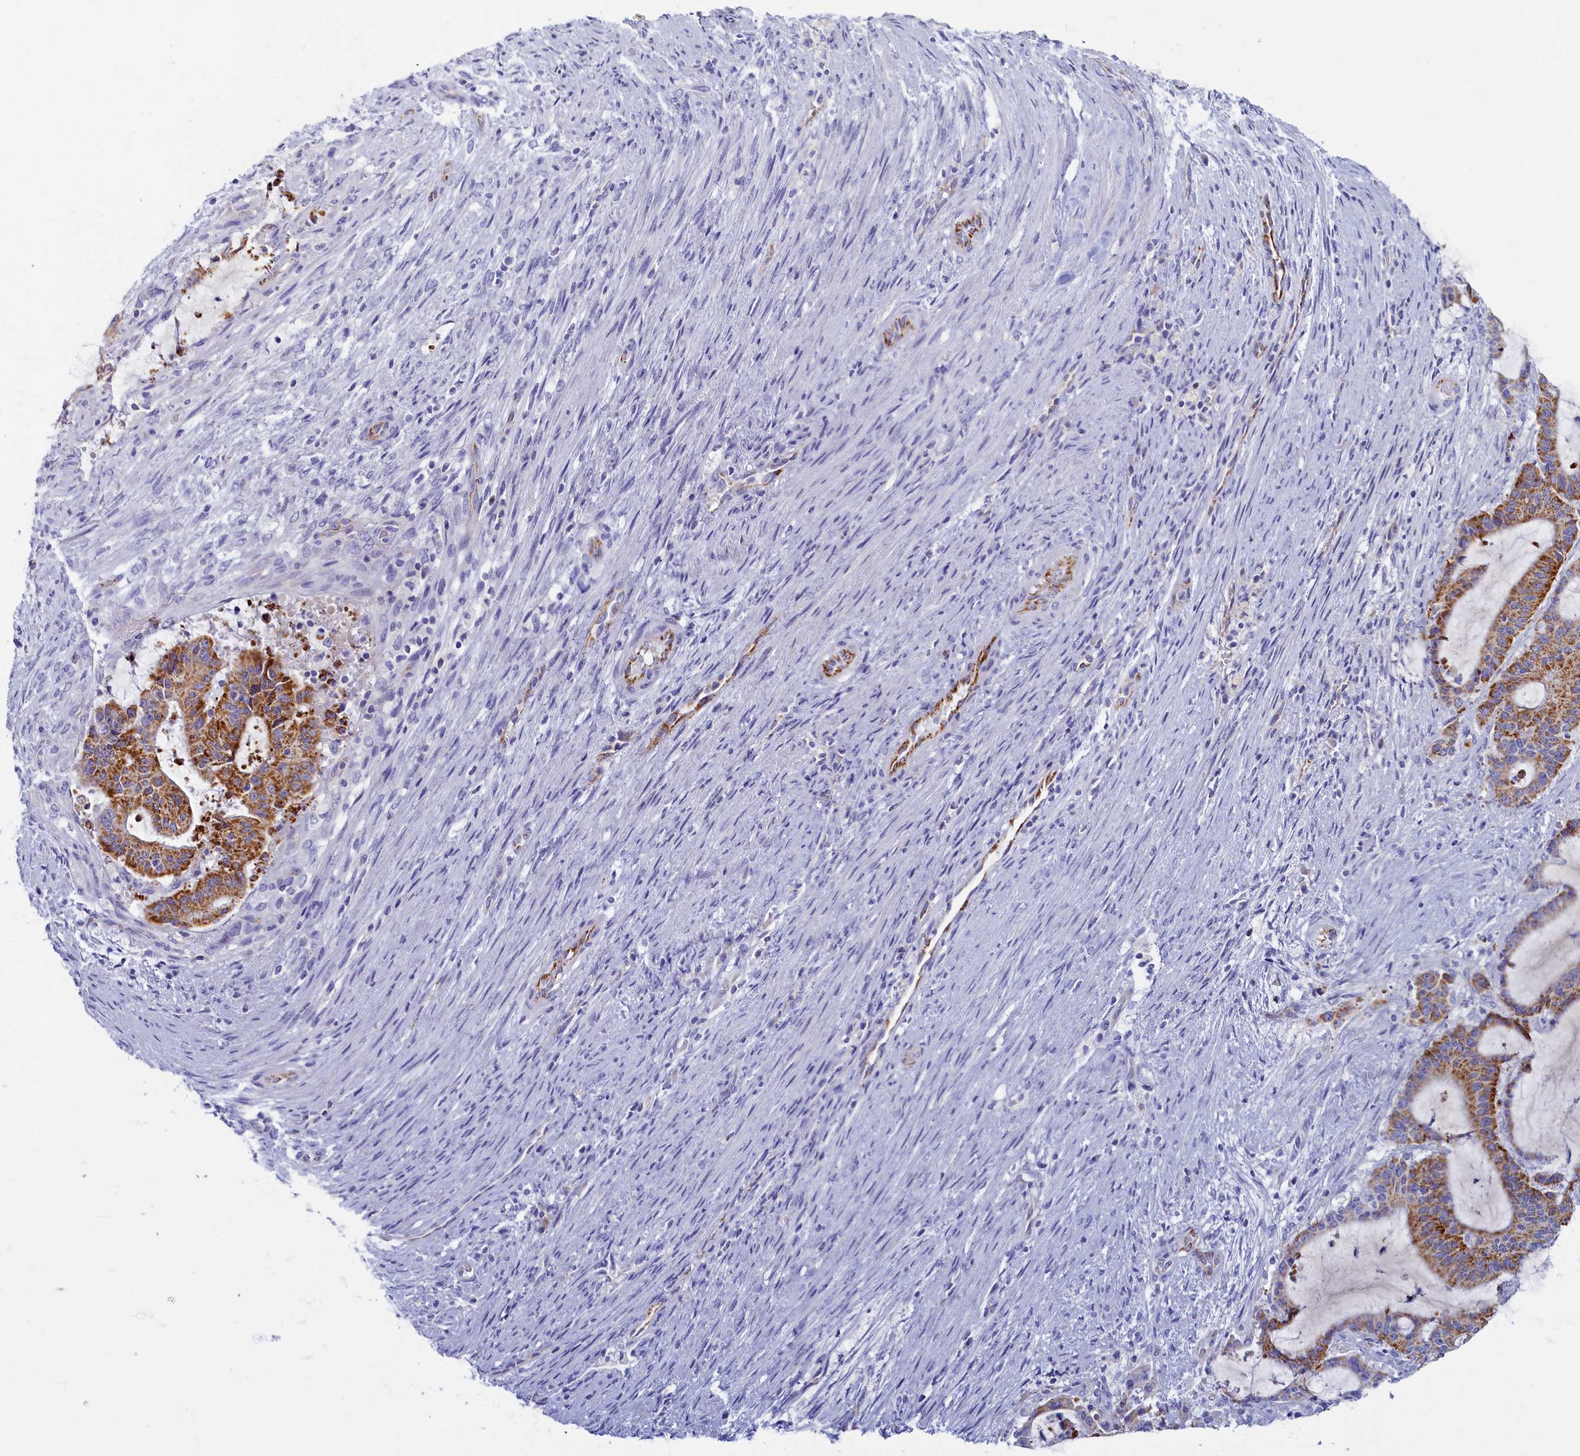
{"staining": {"intensity": "moderate", "quantity": ">75%", "location": "cytoplasmic/membranous"}, "tissue": "liver cancer", "cell_type": "Tumor cells", "image_type": "cancer", "snomed": [{"axis": "morphology", "description": "Normal tissue, NOS"}, {"axis": "morphology", "description": "Cholangiocarcinoma"}, {"axis": "topography", "description": "Liver"}, {"axis": "topography", "description": "Peripheral nerve tissue"}], "caption": "High-power microscopy captured an immunohistochemistry (IHC) micrograph of cholangiocarcinoma (liver), revealing moderate cytoplasmic/membranous expression in about >75% of tumor cells.", "gene": "OCIAD2", "patient": {"sex": "female", "age": 73}}